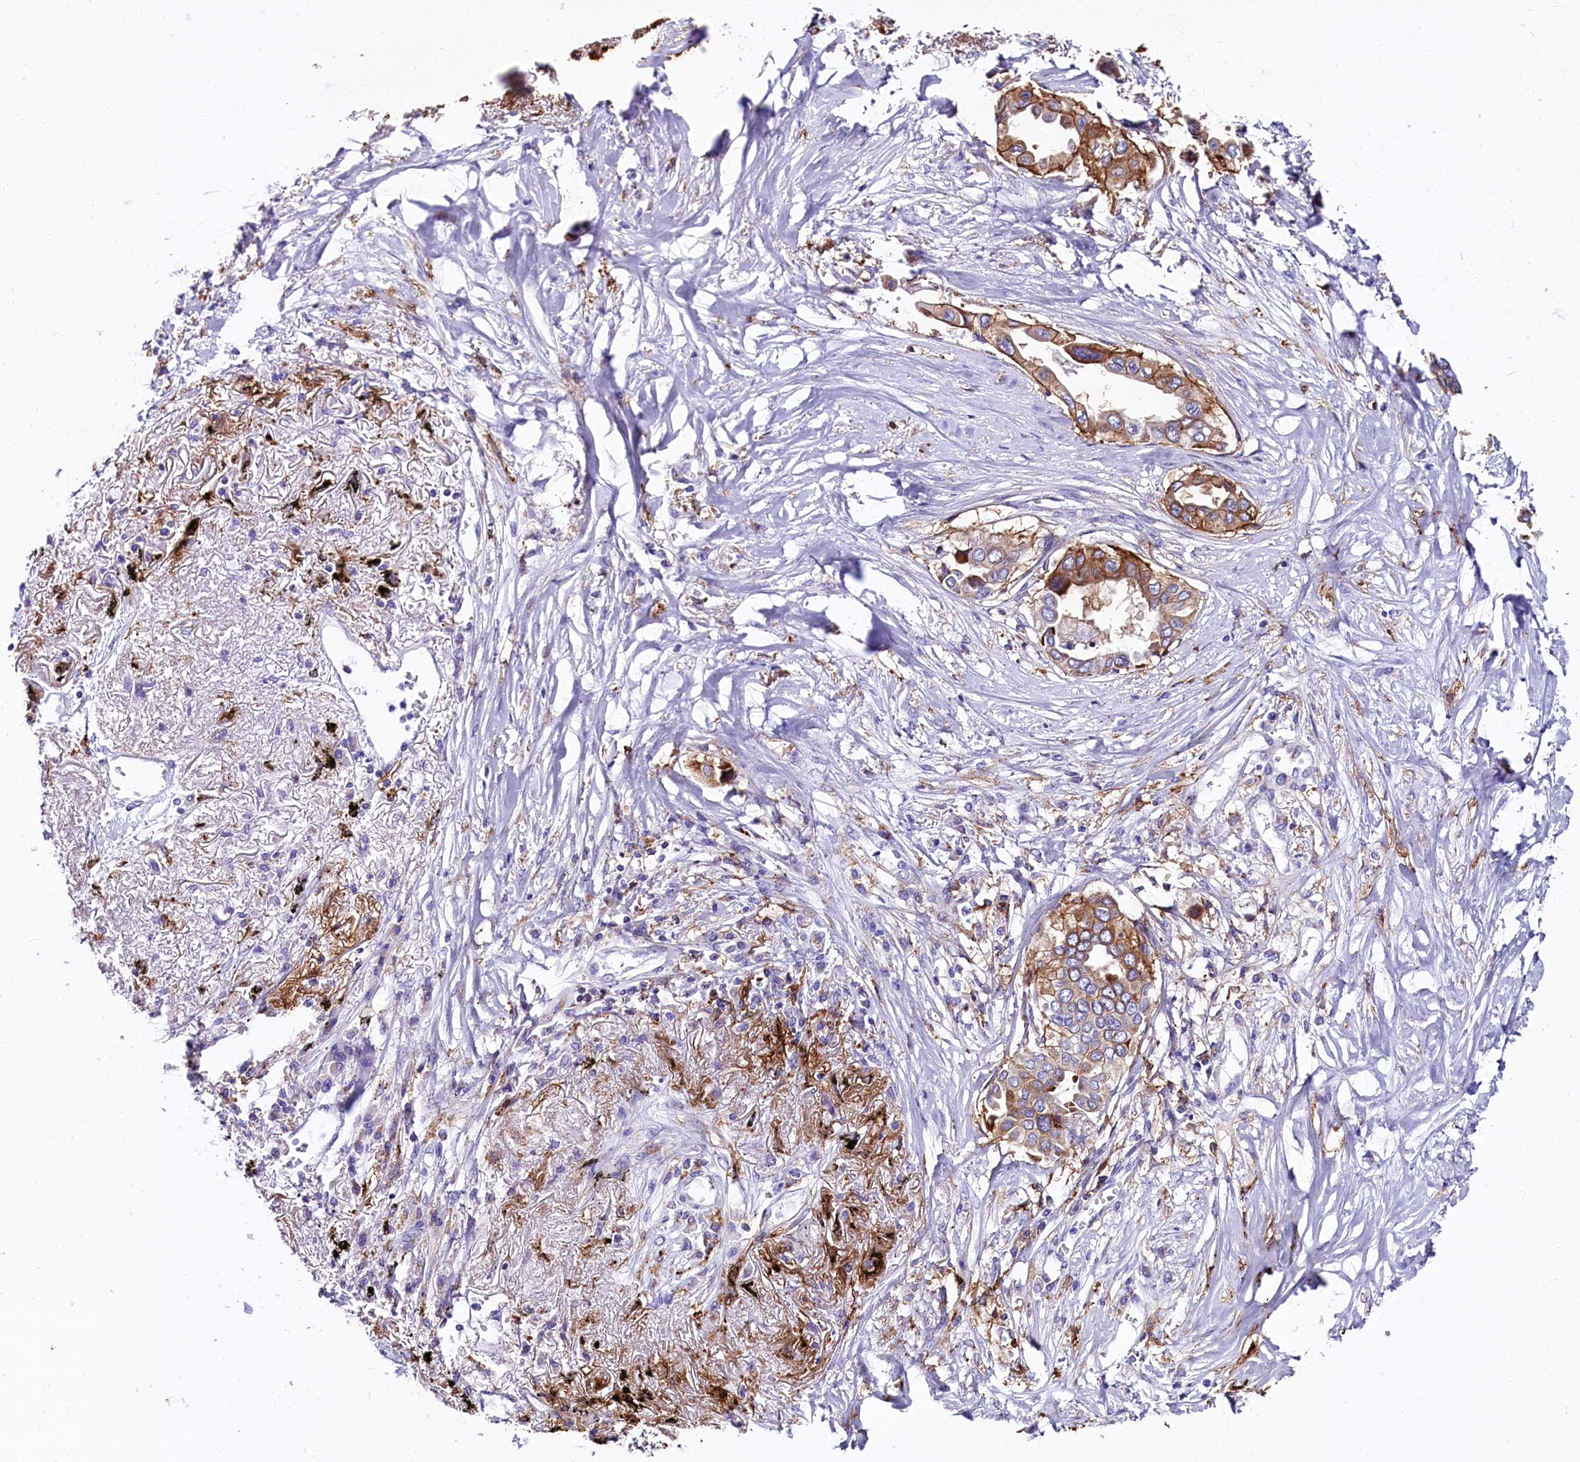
{"staining": {"intensity": "moderate", "quantity": ">75%", "location": "cytoplasmic/membranous"}, "tissue": "lung cancer", "cell_type": "Tumor cells", "image_type": "cancer", "snomed": [{"axis": "morphology", "description": "Adenocarcinoma, NOS"}, {"axis": "topography", "description": "Lung"}], "caption": "Immunohistochemistry staining of lung adenocarcinoma, which displays medium levels of moderate cytoplasmic/membranous expression in about >75% of tumor cells indicating moderate cytoplasmic/membranous protein expression. The staining was performed using DAB (brown) for protein detection and nuclei were counterstained in hematoxylin (blue).", "gene": "IL20RA", "patient": {"sex": "female", "age": 76}}